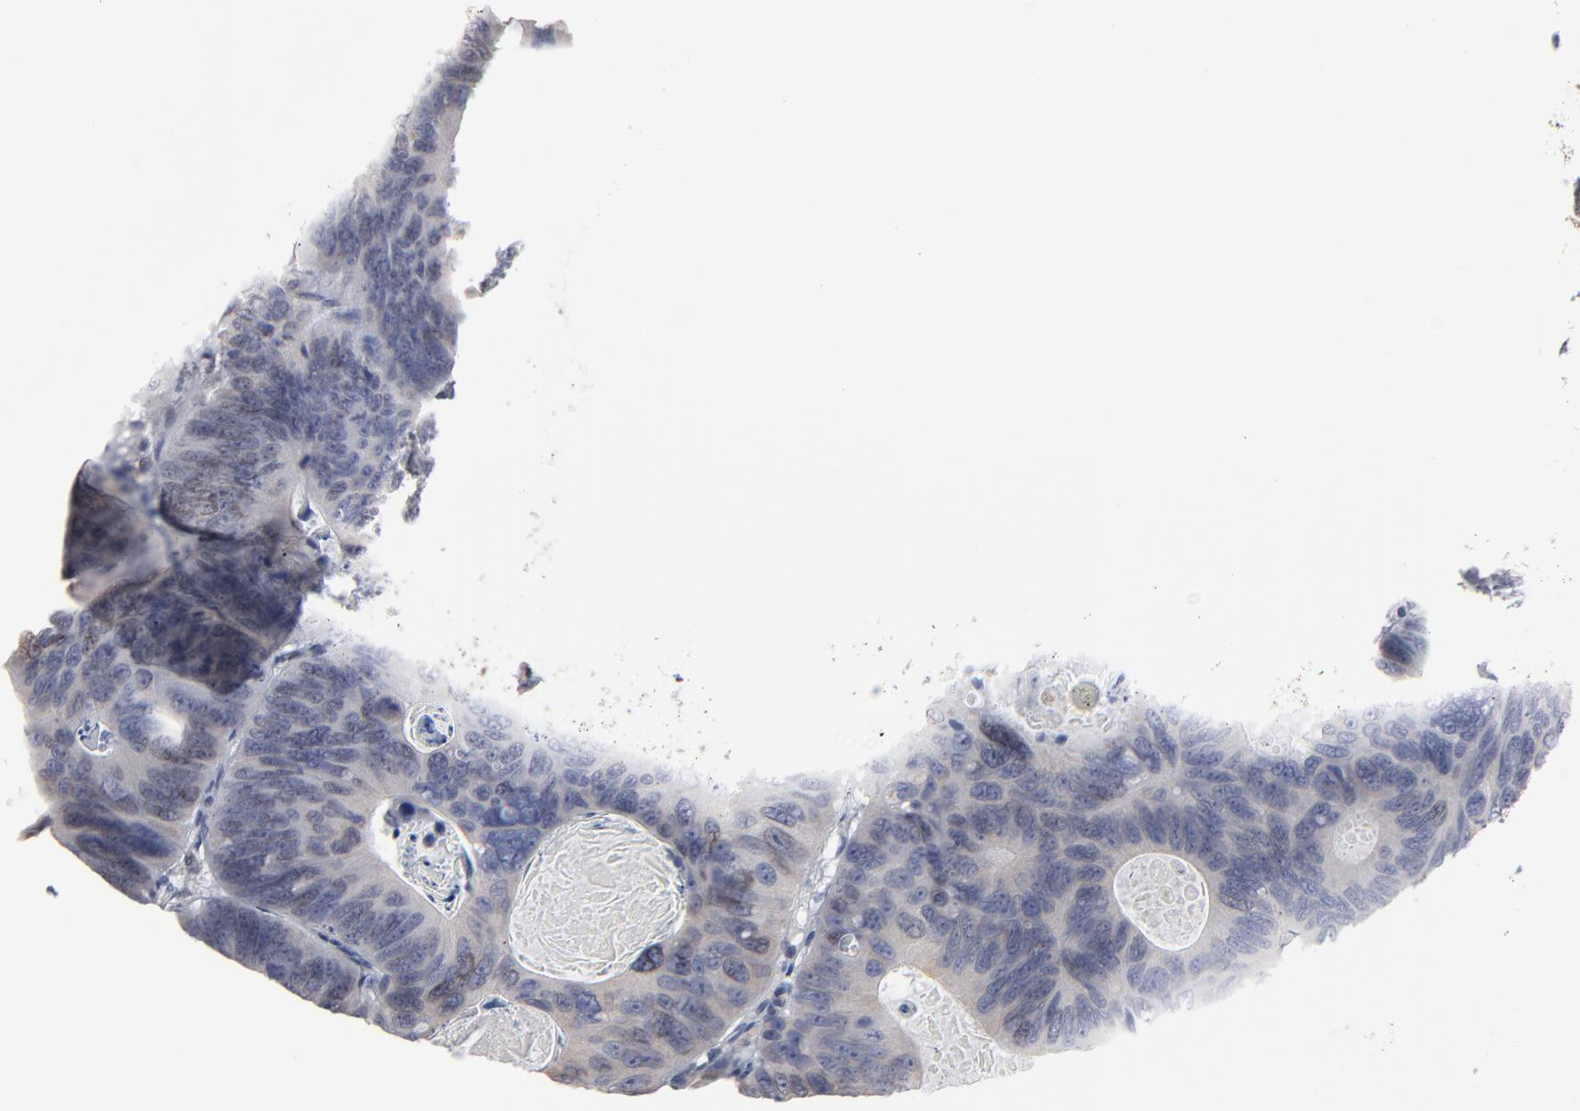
{"staining": {"intensity": "negative", "quantity": "none", "location": "none"}, "tissue": "colorectal cancer", "cell_type": "Tumor cells", "image_type": "cancer", "snomed": [{"axis": "morphology", "description": "Adenocarcinoma, NOS"}, {"axis": "topography", "description": "Colon"}], "caption": "Colorectal adenocarcinoma stained for a protein using IHC shows no expression tumor cells.", "gene": "SYNE2", "patient": {"sex": "female", "age": 55}}